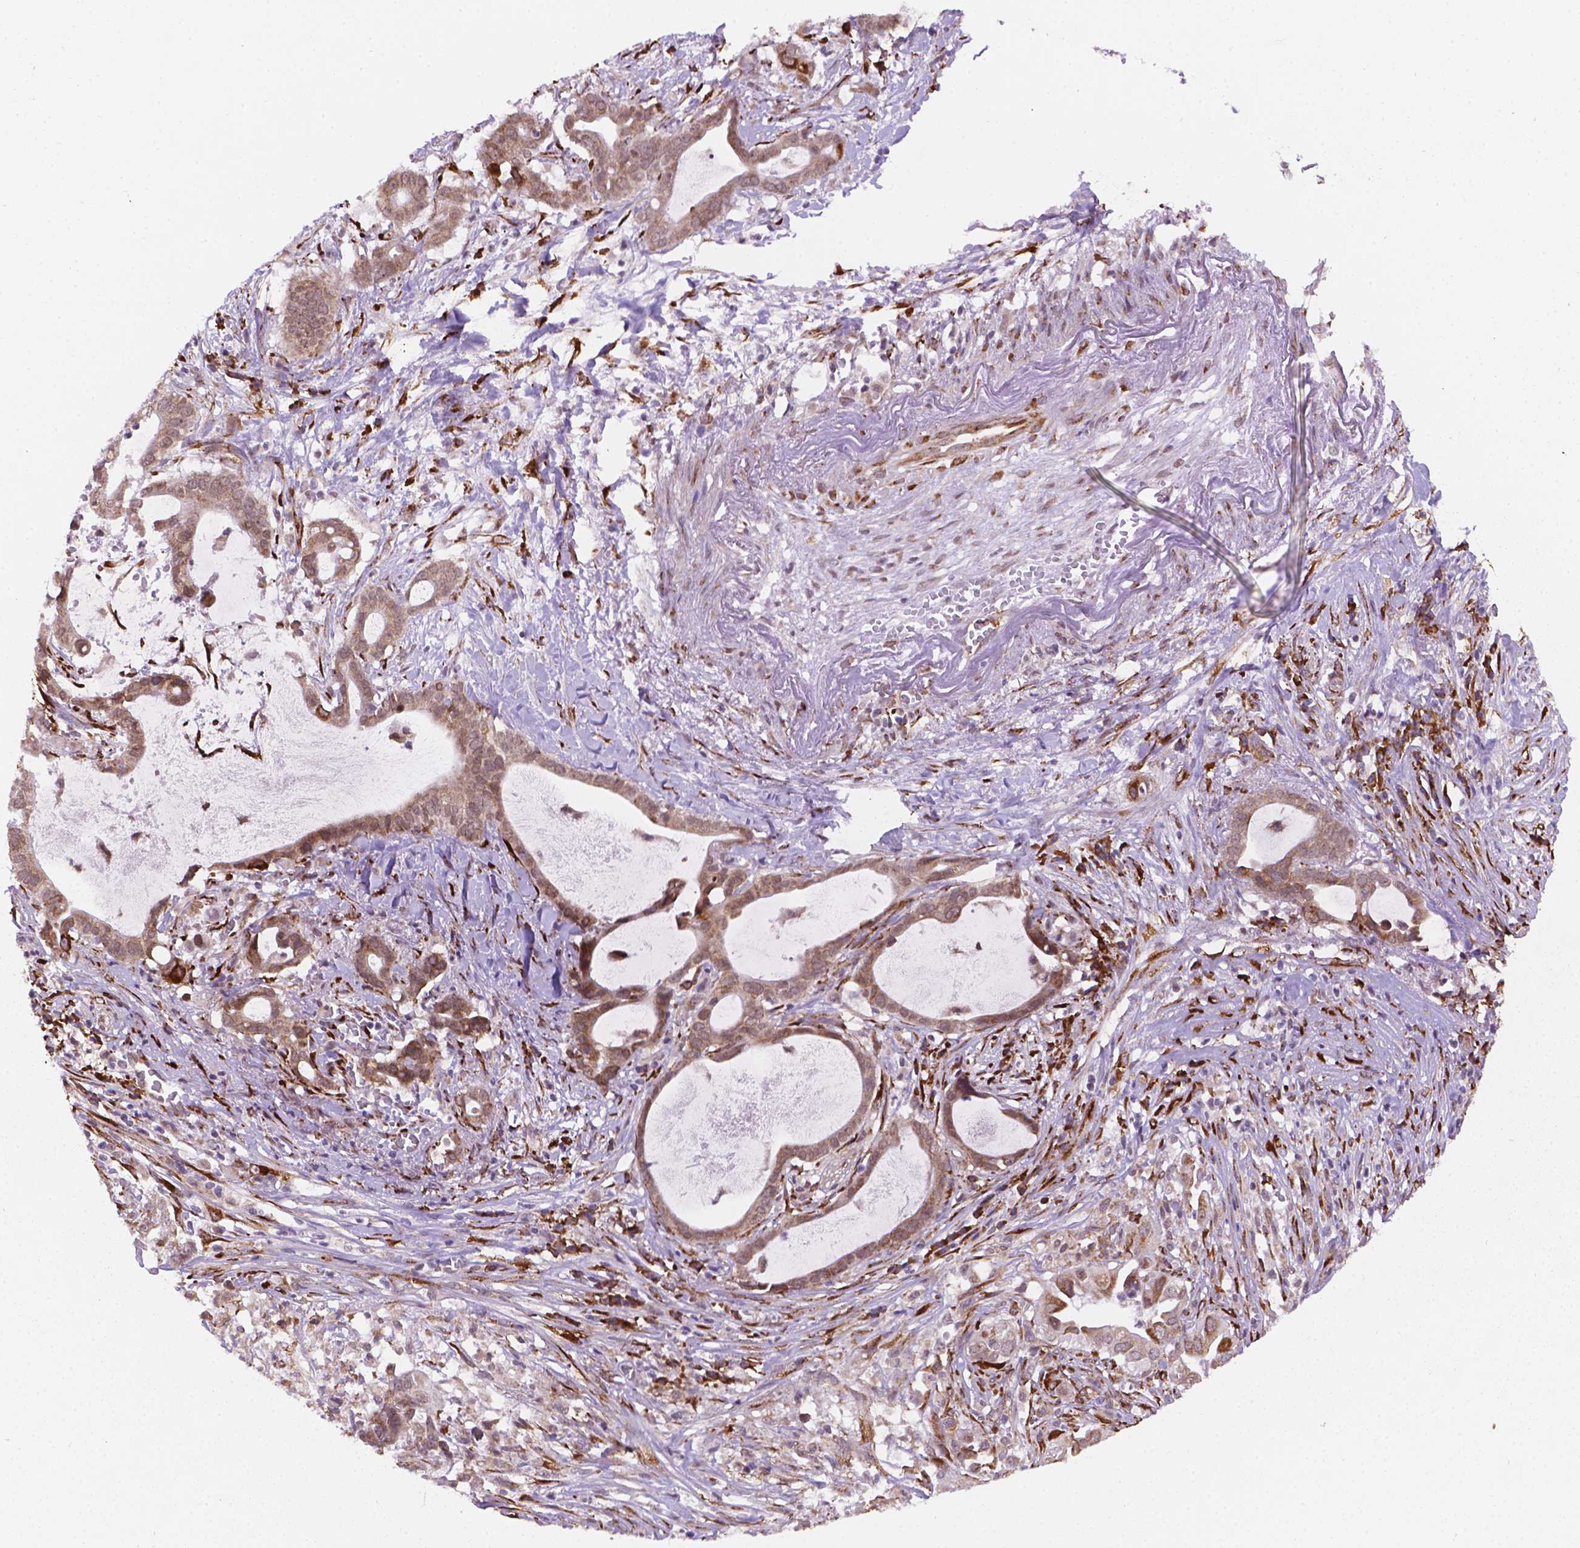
{"staining": {"intensity": "moderate", "quantity": ">75%", "location": "cytoplasmic/membranous"}, "tissue": "pancreatic cancer", "cell_type": "Tumor cells", "image_type": "cancer", "snomed": [{"axis": "morphology", "description": "Adenocarcinoma, NOS"}, {"axis": "topography", "description": "Pancreas"}], "caption": "Protein staining of pancreatic adenocarcinoma tissue exhibits moderate cytoplasmic/membranous staining in about >75% of tumor cells.", "gene": "FNIP1", "patient": {"sex": "male", "age": 61}}